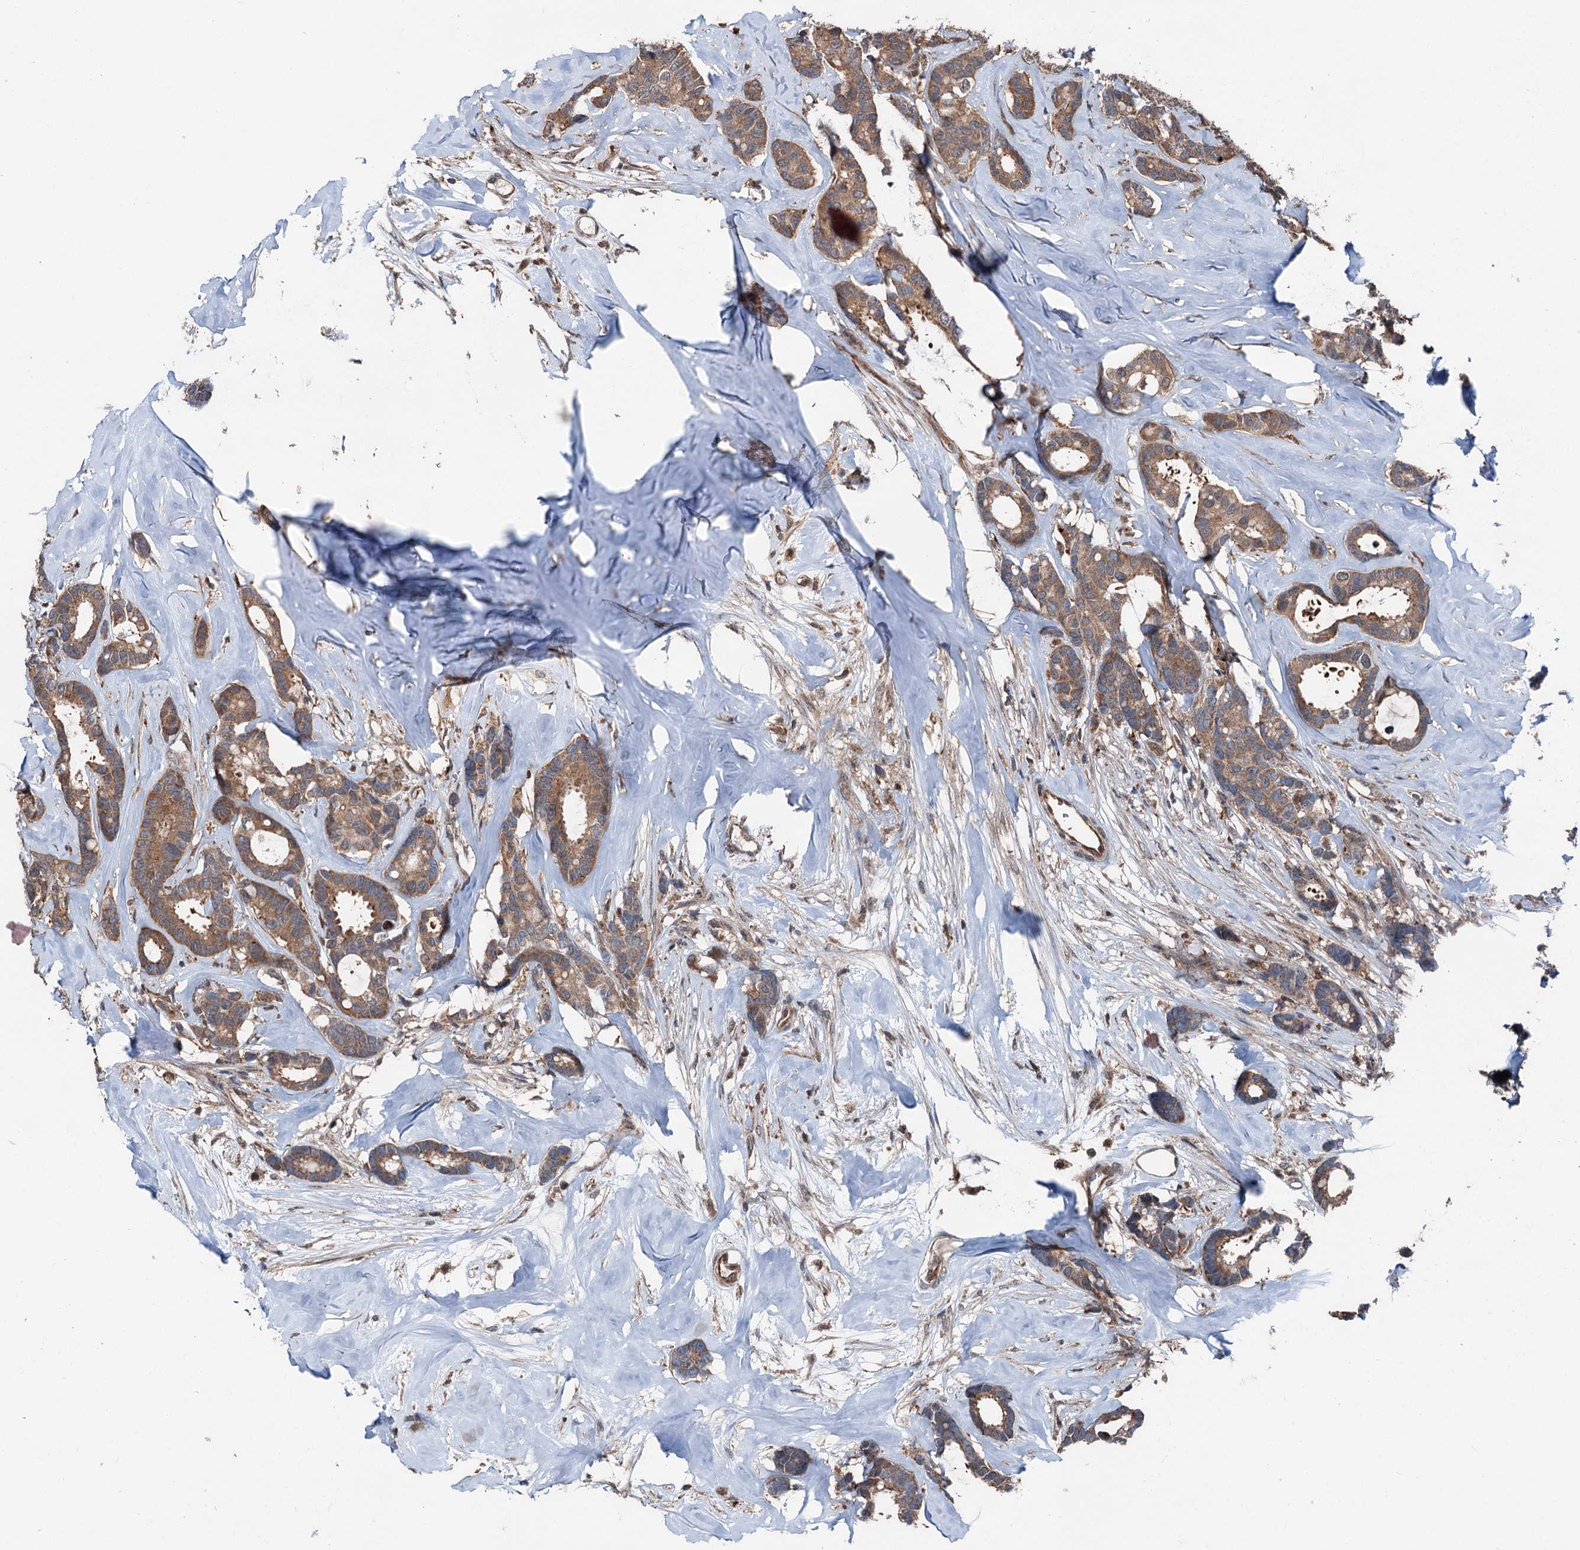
{"staining": {"intensity": "moderate", "quantity": ">75%", "location": "cytoplasmic/membranous"}, "tissue": "breast cancer", "cell_type": "Tumor cells", "image_type": "cancer", "snomed": [{"axis": "morphology", "description": "Duct carcinoma"}, {"axis": "topography", "description": "Breast"}], "caption": "Brown immunohistochemical staining in breast intraductal carcinoma displays moderate cytoplasmic/membranous positivity in approximately >75% of tumor cells.", "gene": "PSMD13", "patient": {"sex": "female", "age": 87}}